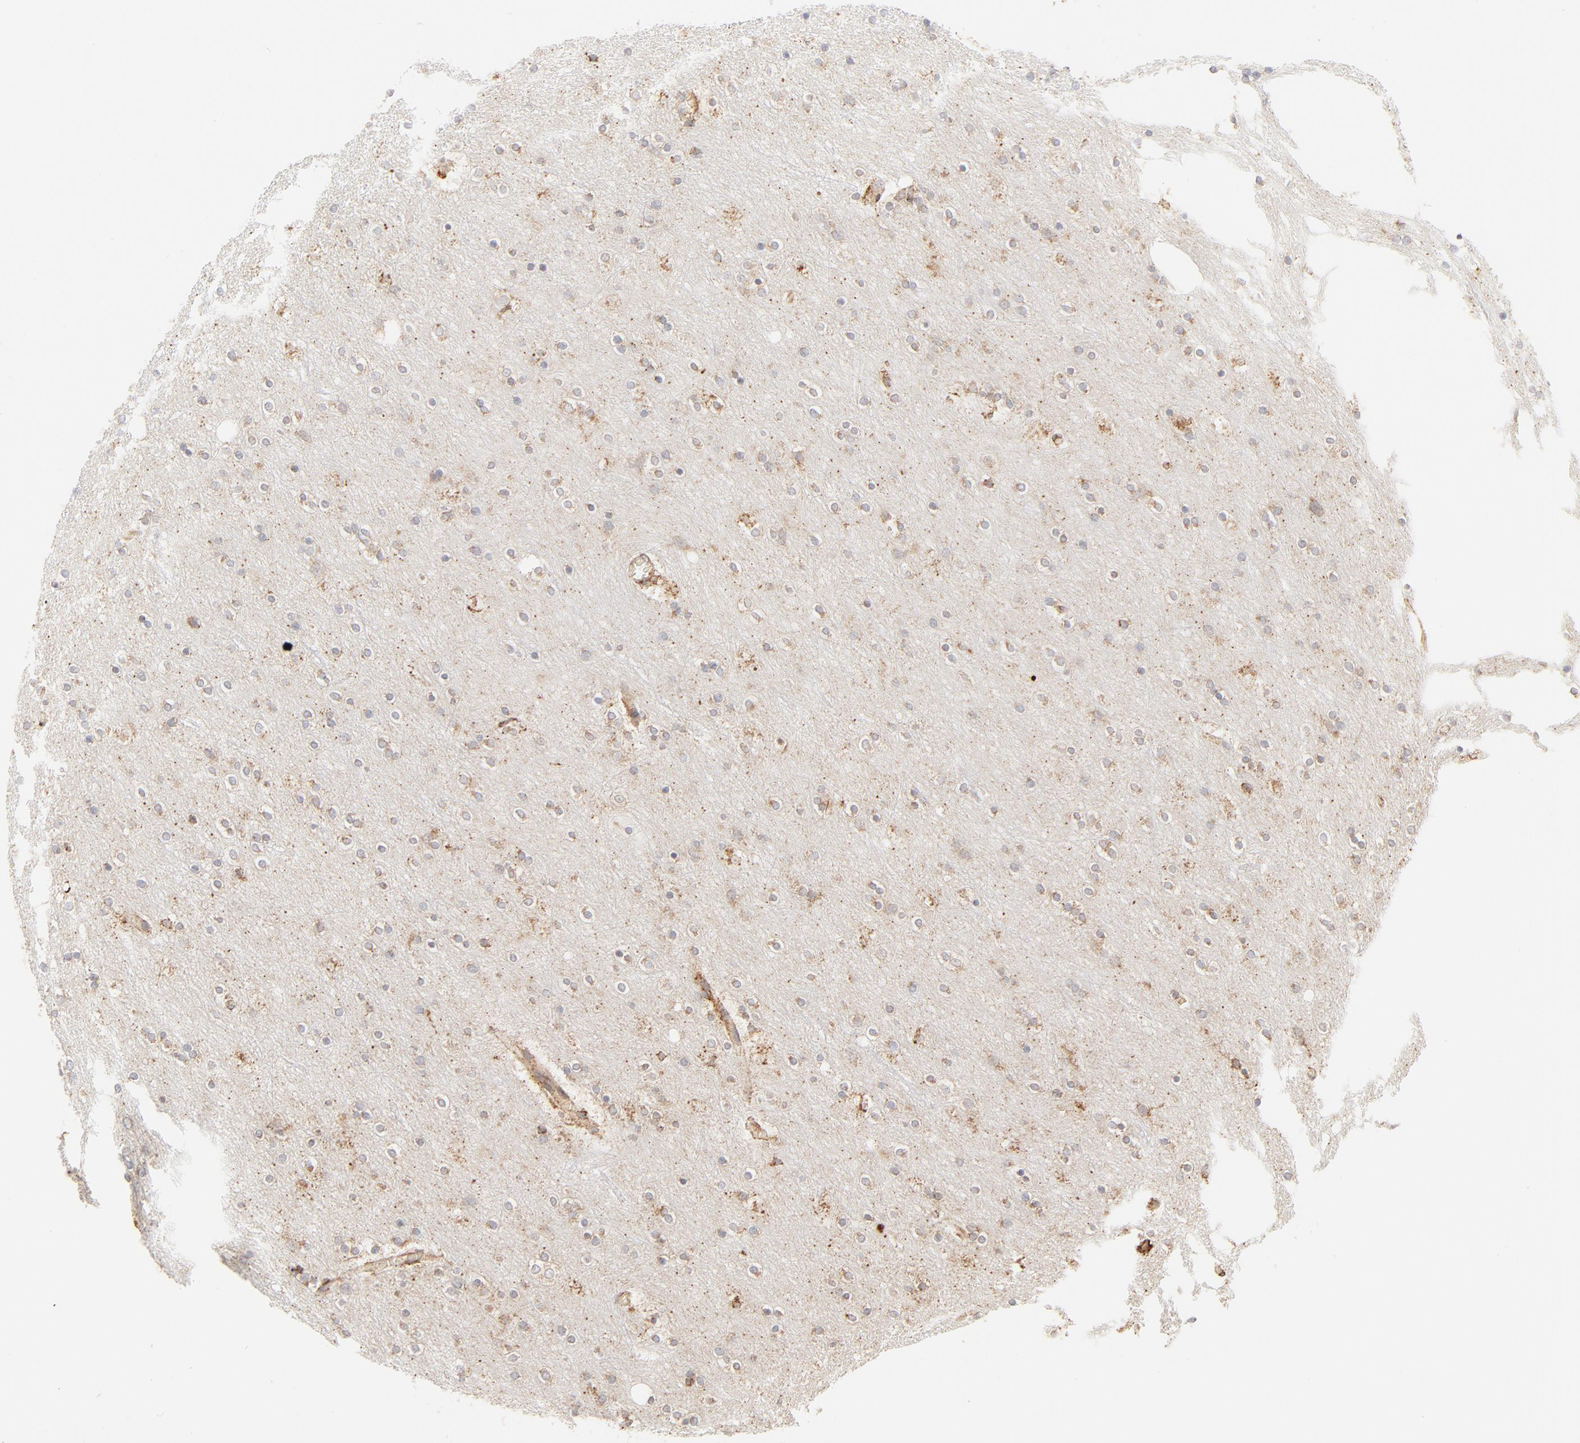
{"staining": {"intensity": "weak", "quantity": "25%-75%", "location": "cytoplasmic/membranous"}, "tissue": "cerebral cortex", "cell_type": "Endothelial cells", "image_type": "normal", "snomed": [{"axis": "morphology", "description": "Normal tissue, NOS"}, {"axis": "topography", "description": "Cerebral cortex"}], "caption": "The image reveals immunohistochemical staining of unremarkable cerebral cortex. There is weak cytoplasmic/membranous staining is present in about 25%-75% of endothelial cells.", "gene": "PARP12", "patient": {"sex": "female", "age": 54}}